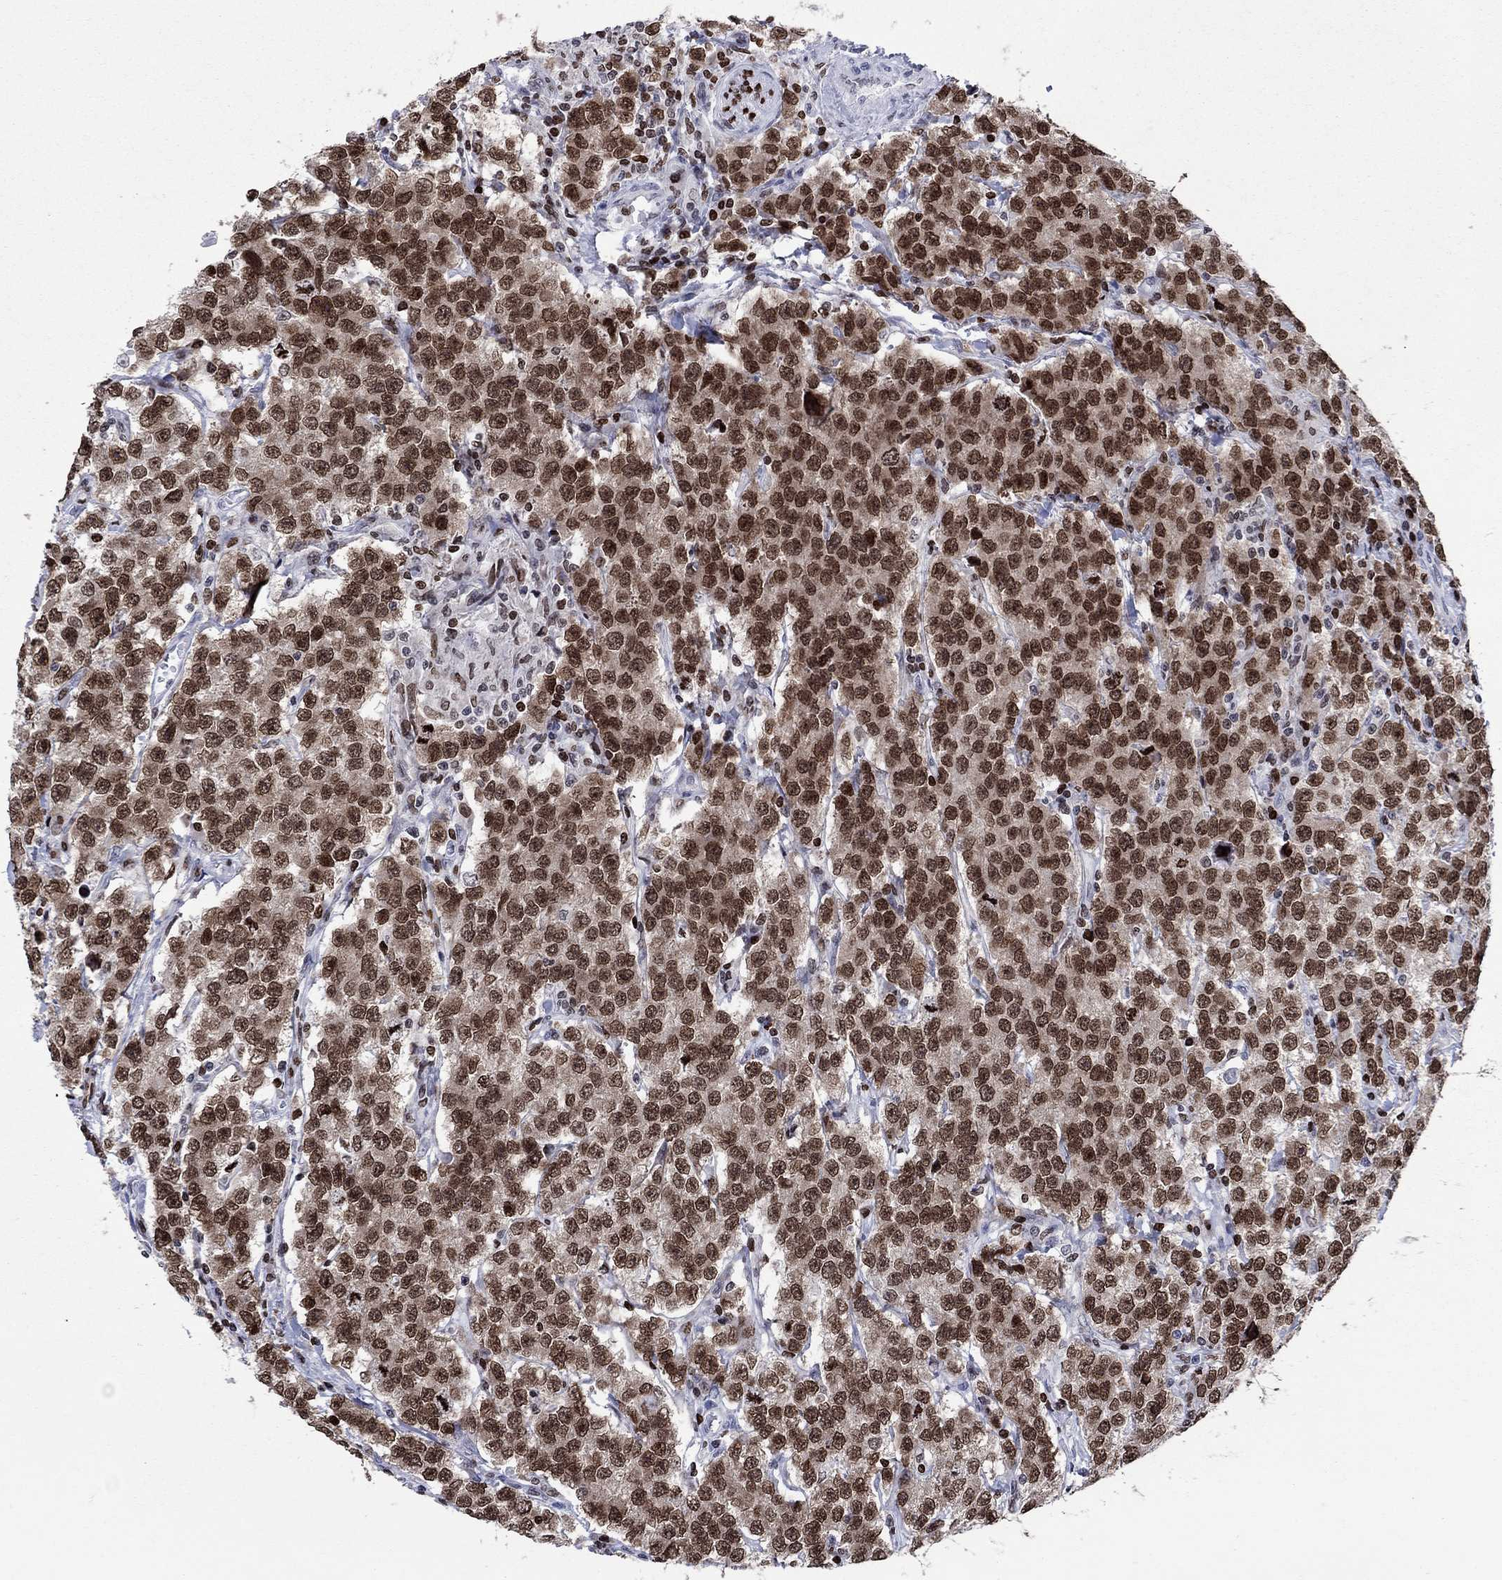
{"staining": {"intensity": "strong", "quantity": "25%-75%", "location": "nuclear"}, "tissue": "testis cancer", "cell_type": "Tumor cells", "image_type": "cancer", "snomed": [{"axis": "morphology", "description": "Seminoma, NOS"}, {"axis": "topography", "description": "Testis"}], "caption": "Tumor cells show strong nuclear positivity in approximately 25%-75% of cells in testis cancer.", "gene": "HMGA1", "patient": {"sex": "male", "age": 59}}